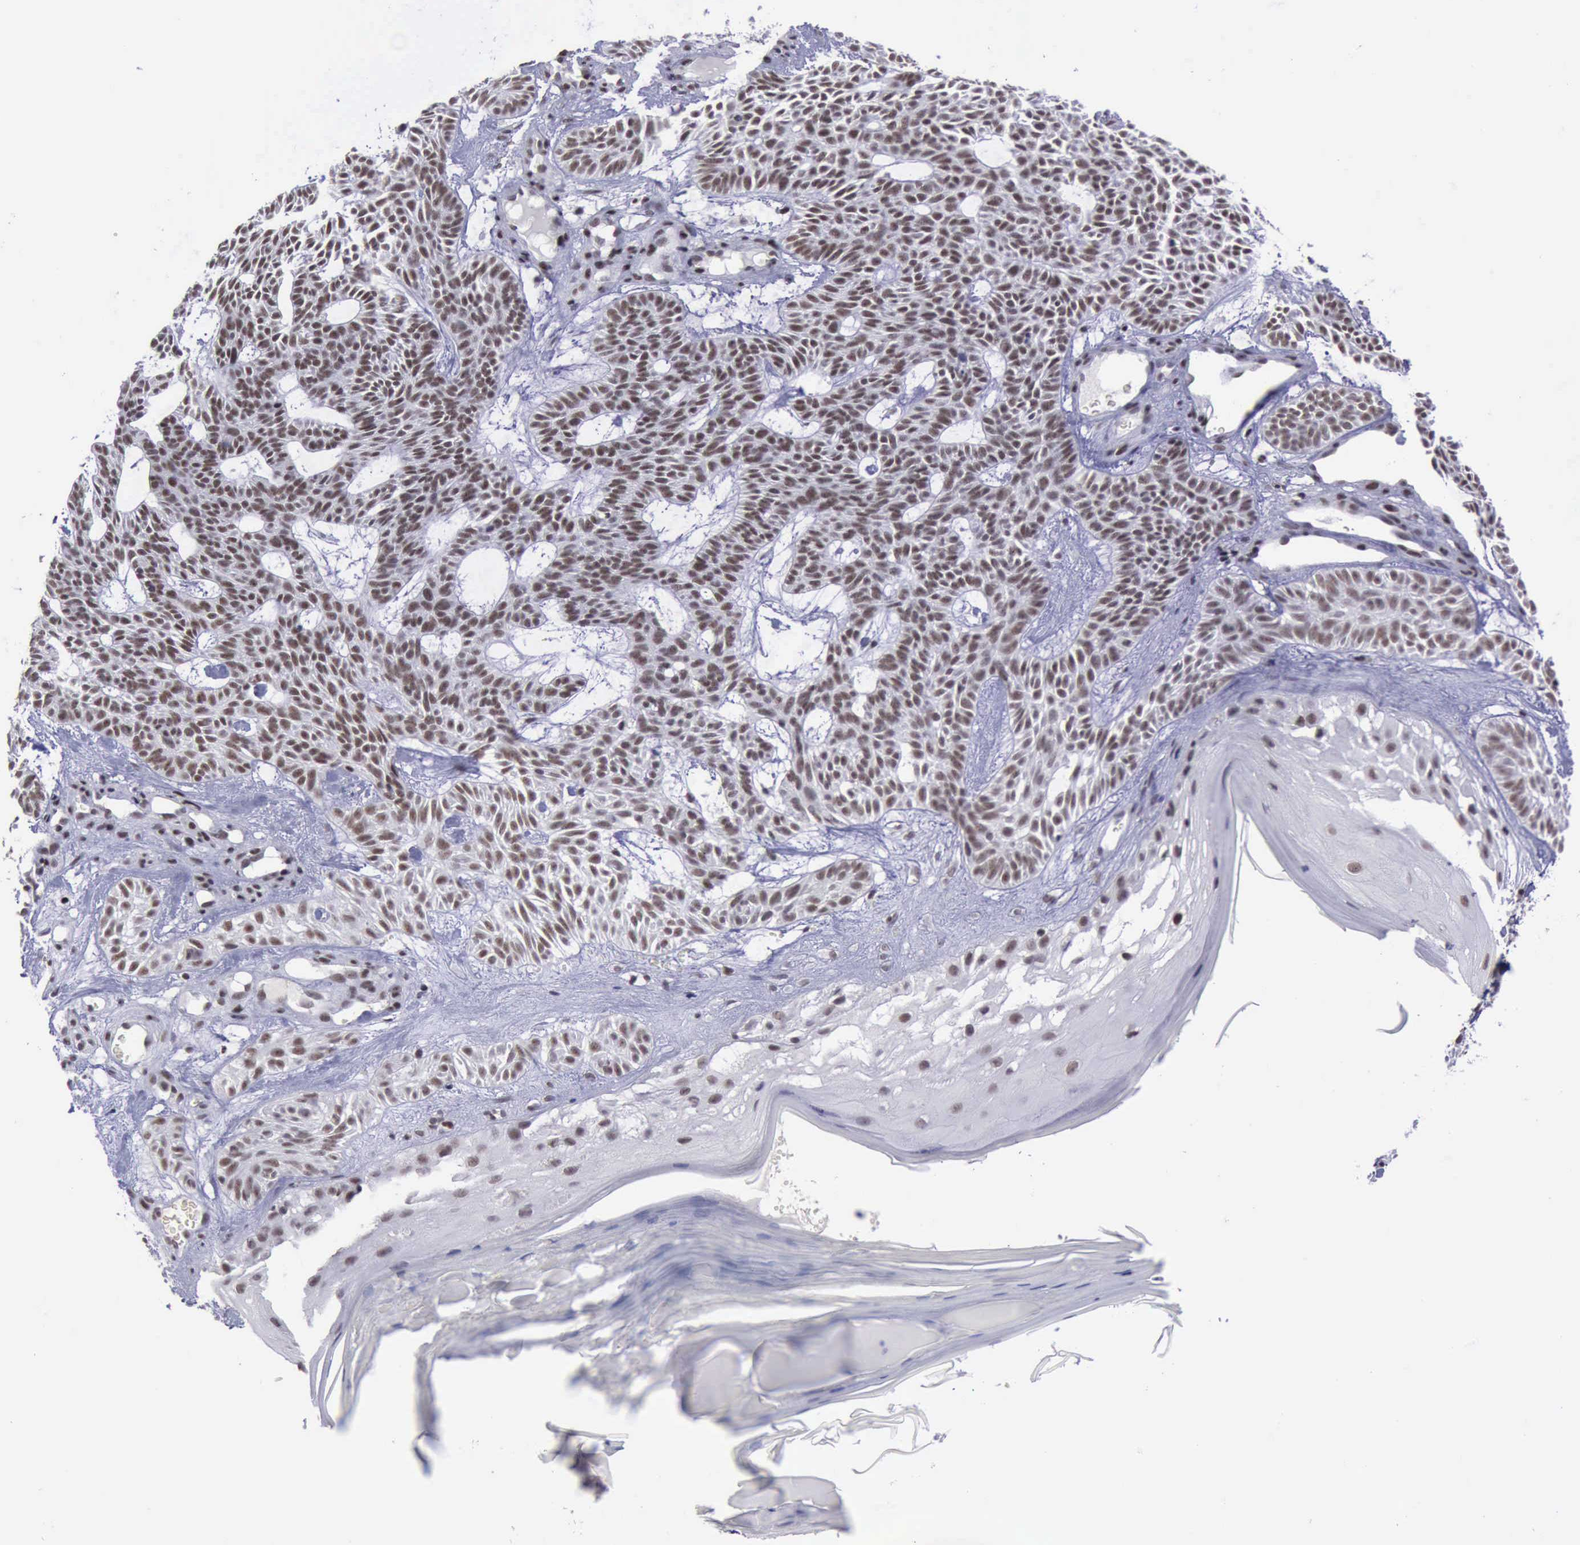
{"staining": {"intensity": "moderate", "quantity": ">75%", "location": "nuclear"}, "tissue": "skin cancer", "cell_type": "Tumor cells", "image_type": "cancer", "snomed": [{"axis": "morphology", "description": "Basal cell carcinoma"}, {"axis": "topography", "description": "Skin"}], "caption": "This histopathology image exhibits skin basal cell carcinoma stained with immunohistochemistry (IHC) to label a protein in brown. The nuclear of tumor cells show moderate positivity for the protein. Nuclei are counter-stained blue.", "gene": "YY1", "patient": {"sex": "male", "age": 75}}